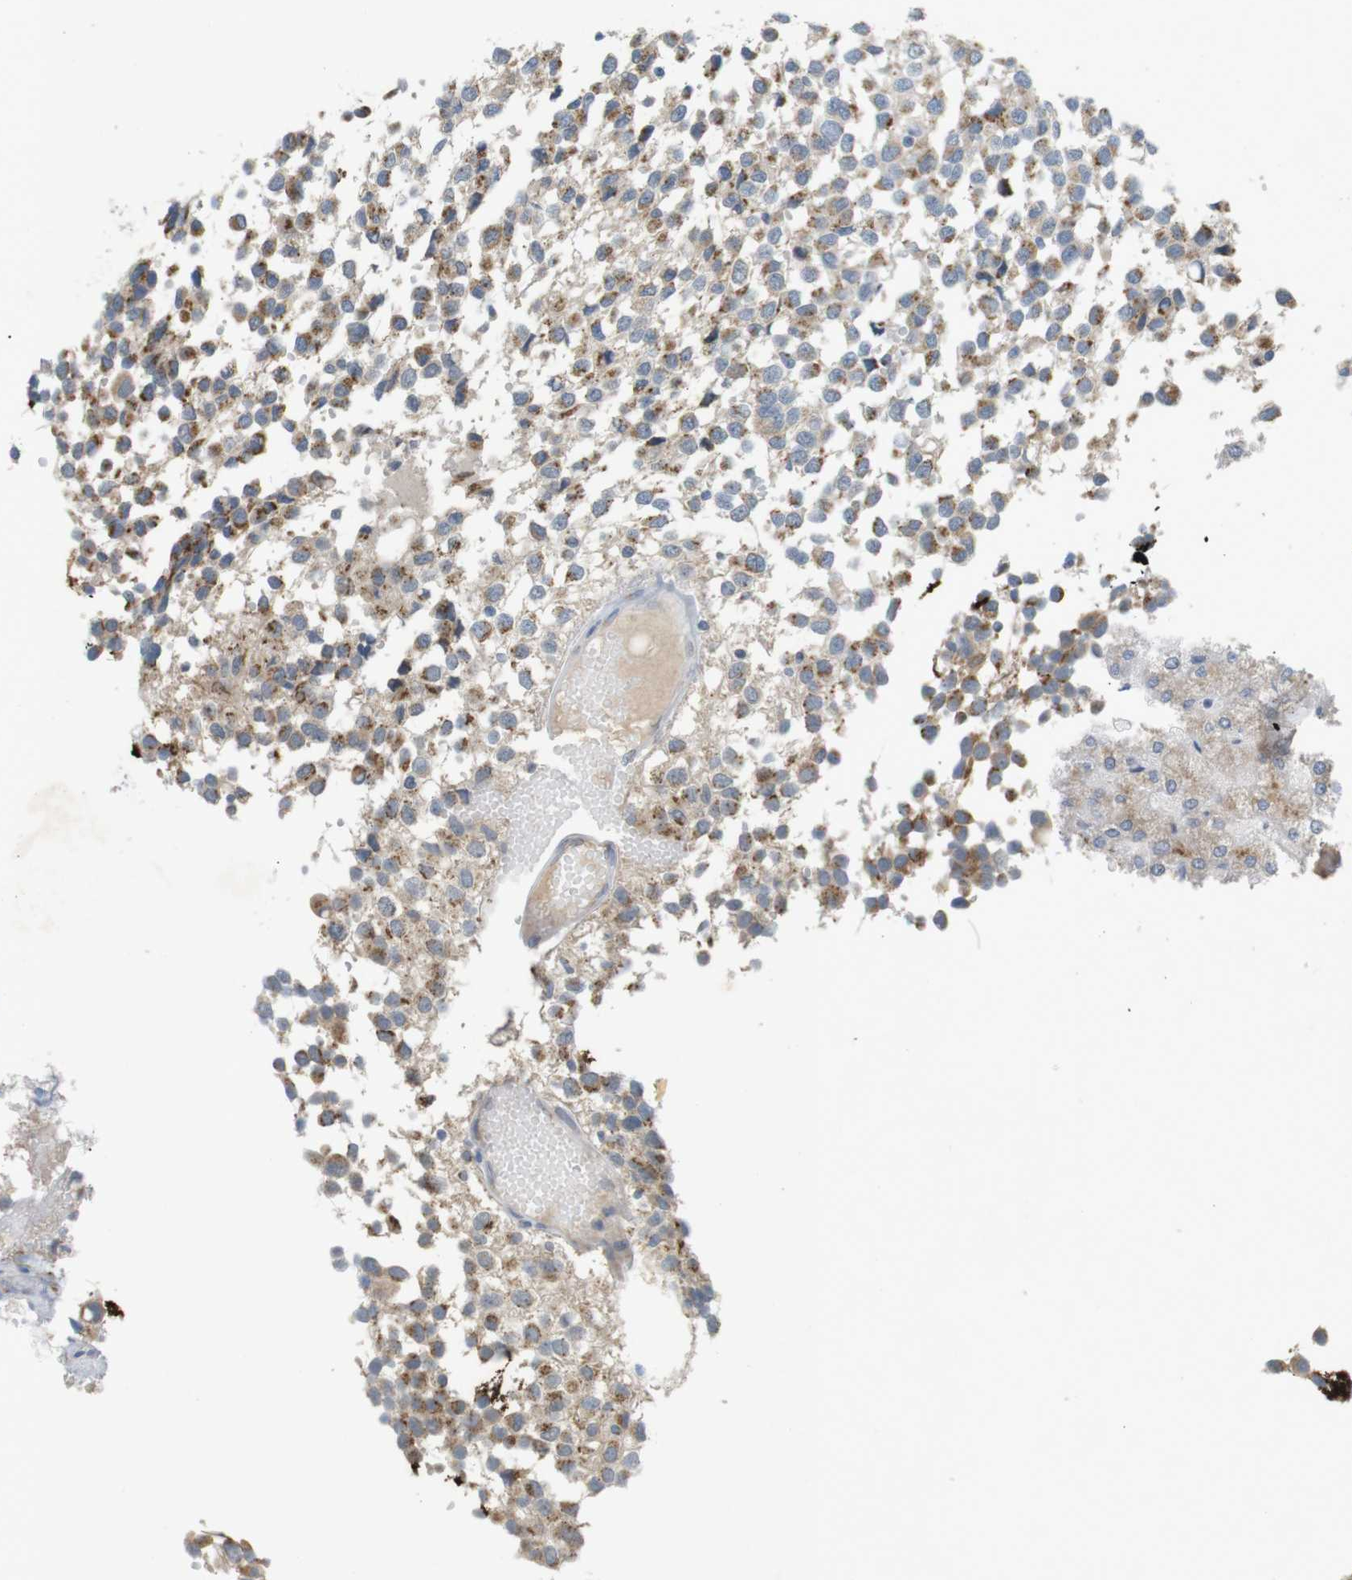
{"staining": {"intensity": "moderate", "quantity": ">75%", "location": "cytoplasmic/membranous"}, "tissue": "glioma", "cell_type": "Tumor cells", "image_type": "cancer", "snomed": [{"axis": "morphology", "description": "Glioma, malignant, High grade"}, {"axis": "topography", "description": "Brain"}], "caption": "Human malignant glioma (high-grade) stained for a protein (brown) demonstrates moderate cytoplasmic/membranous positive positivity in approximately >75% of tumor cells.", "gene": "YIPF3", "patient": {"sex": "male", "age": 32}}